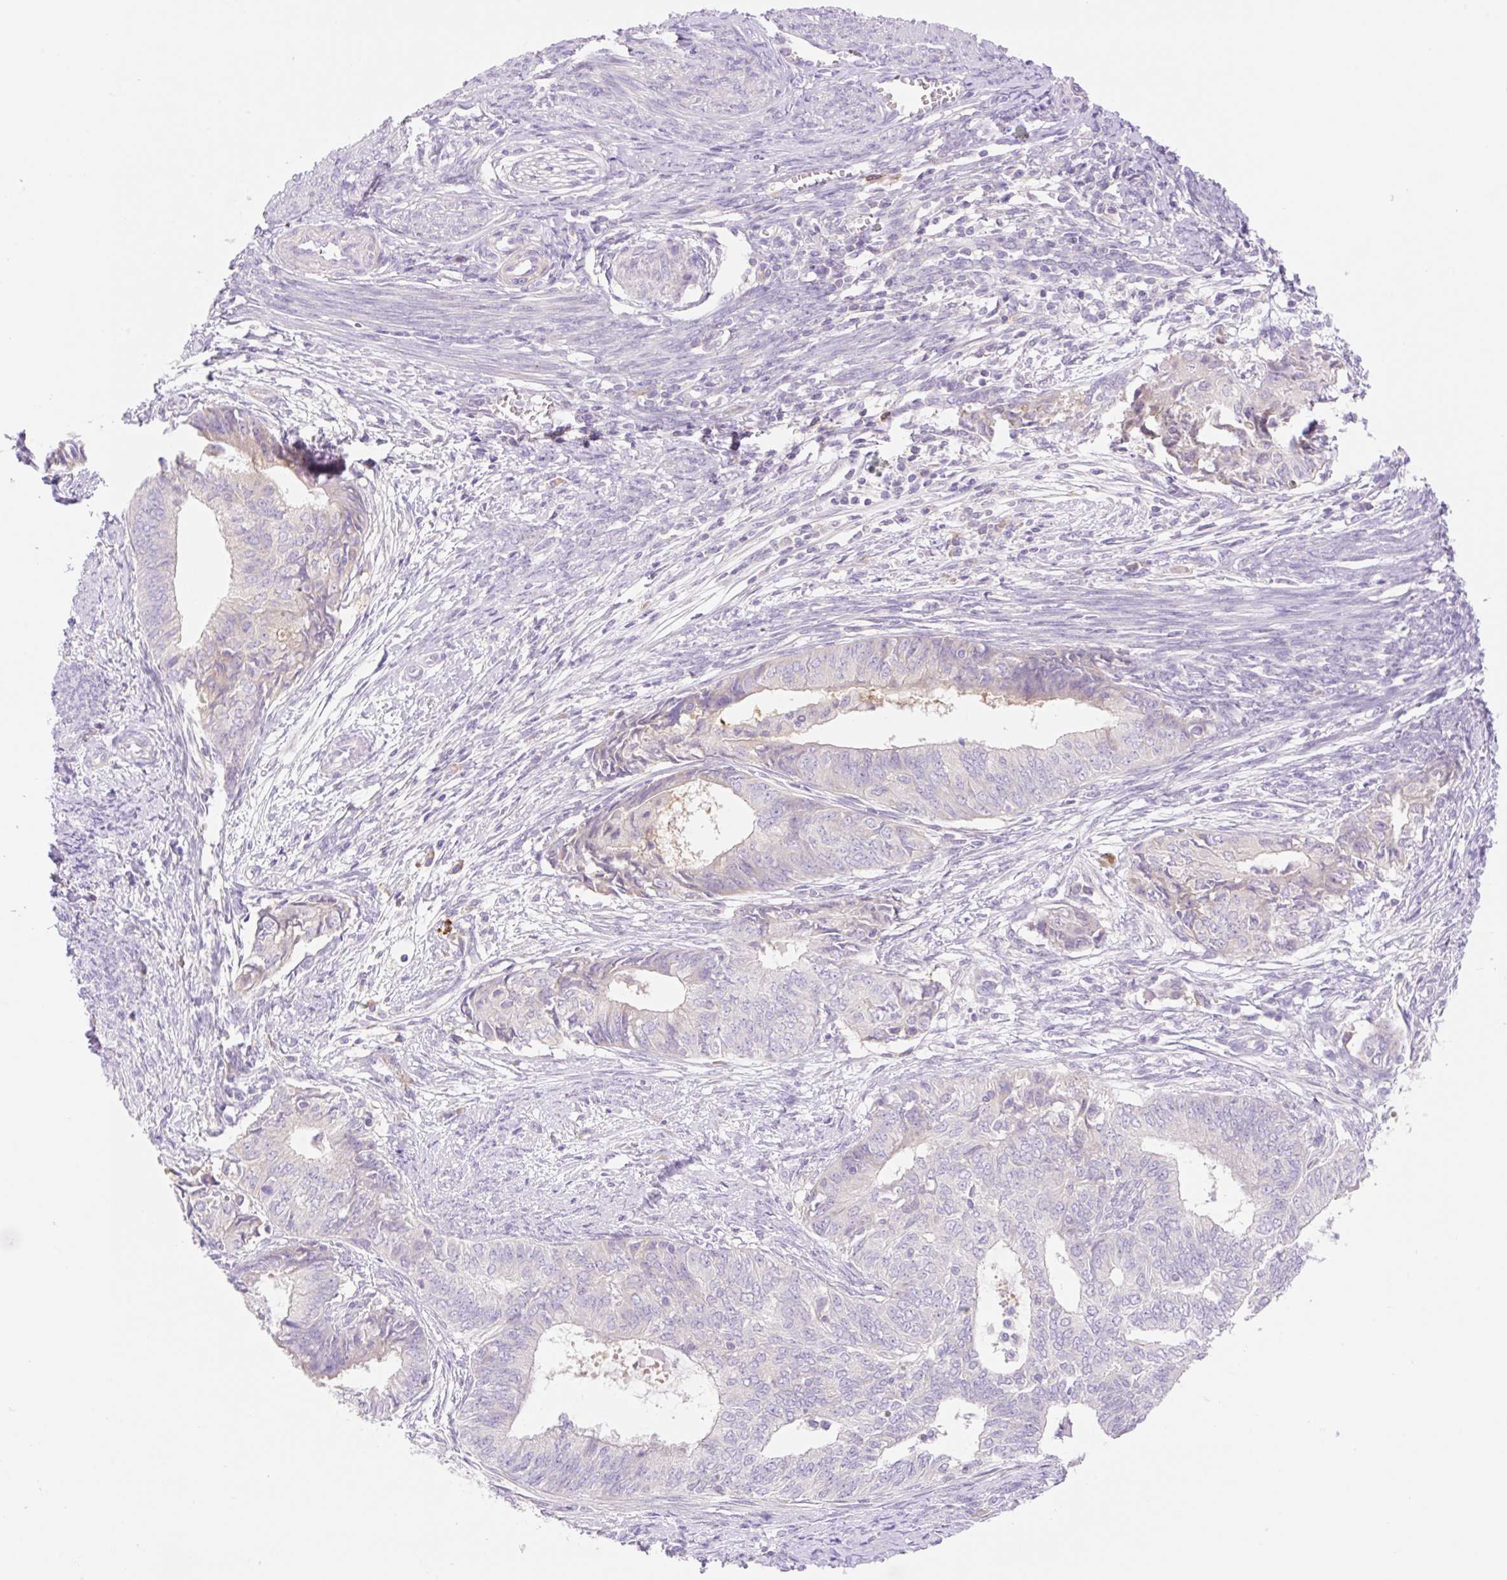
{"staining": {"intensity": "negative", "quantity": "none", "location": "none"}, "tissue": "endometrial cancer", "cell_type": "Tumor cells", "image_type": "cancer", "snomed": [{"axis": "morphology", "description": "Adenocarcinoma, NOS"}, {"axis": "topography", "description": "Endometrium"}], "caption": "The image shows no staining of tumor cells in endometrial adenocarcinoma.", "gene": "DENND5A", "patient": {"sex": "female", "age": 62}}